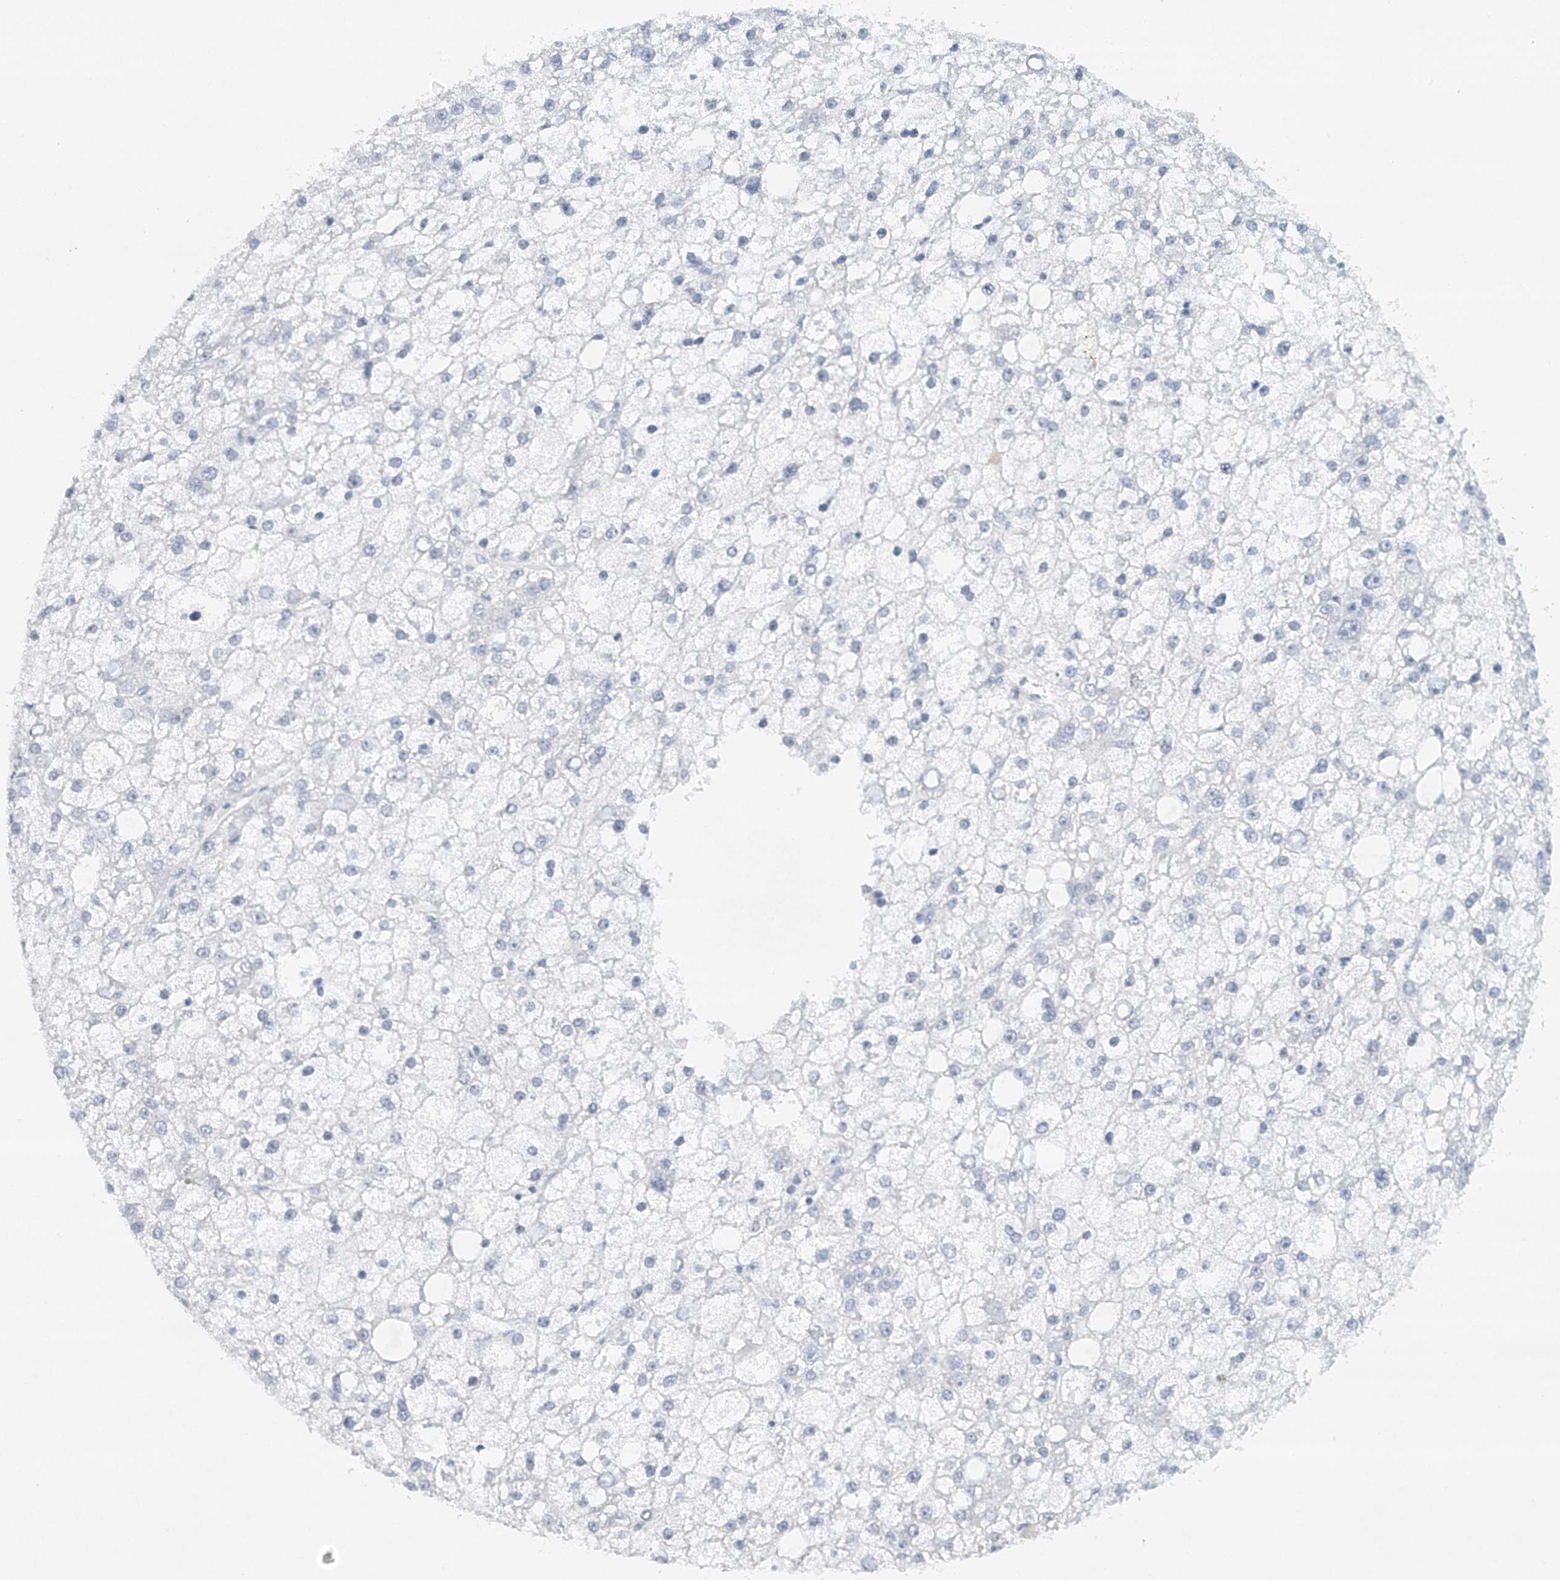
{"staining": {"intensity": "negative", "quantity": "none", "location": "none"}, "tissue": "liver cancer", "cell_type": "Tumor cells", "image_type": "cancer", "snomed": [{"axis": "morphology", "description": "Carcinoma, Hepatocellular, NOS"}, {"axis": "topography", "description": "Liver"}], "caption": "An immunohistochemistry histopathology image of liver hepatocellular carcinoma is shown. There is no staining in tumor cells of liver hepatocellular carcinoma.", "gene": "FAT2", "patient": {"sex": "male", "age": 67}}